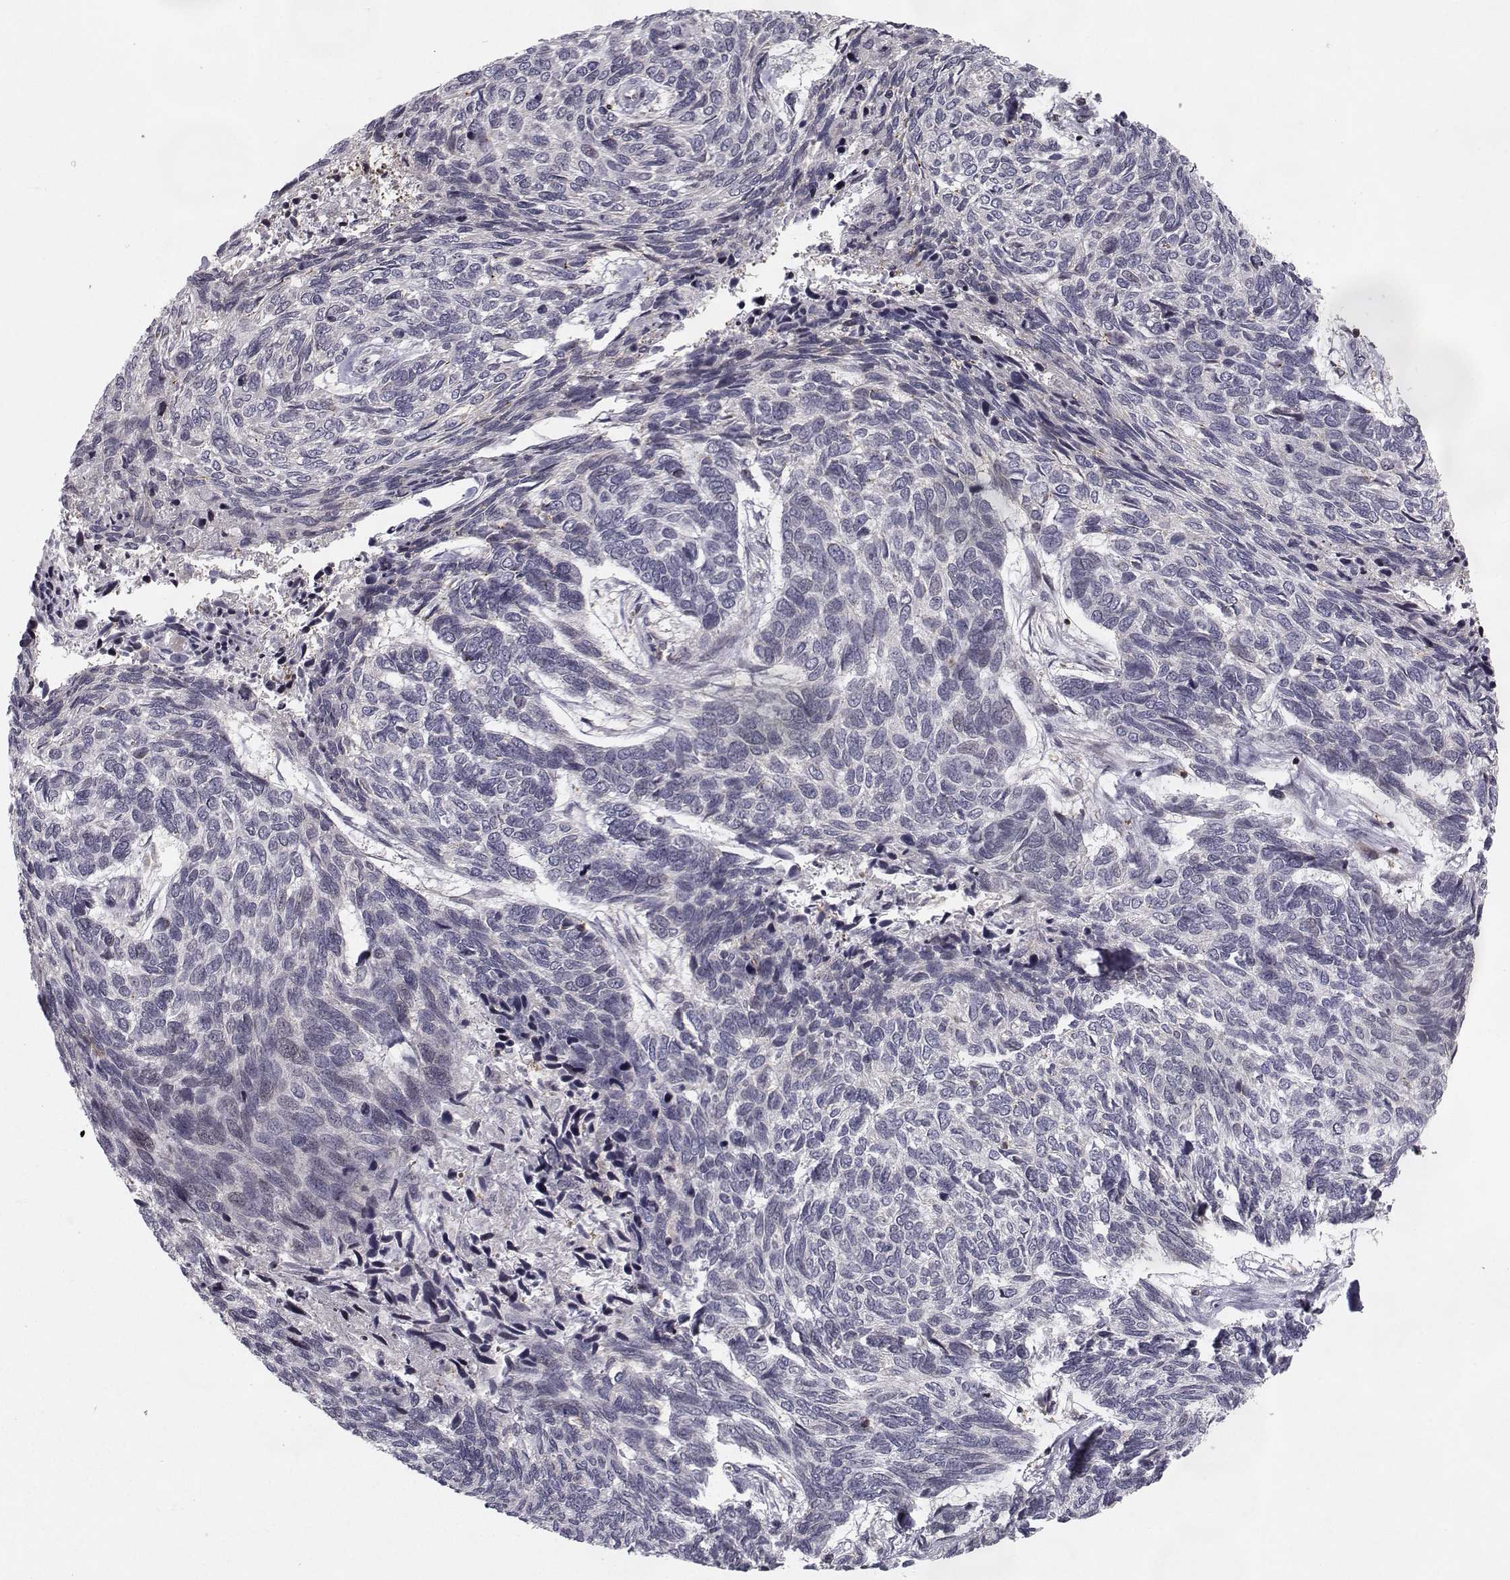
{"staining": {"intensity": "negative", "quantity": "none", "location": "none"}, "tissue": "skin cancer", "cell_type": "Tumor cells", "image_type": "cancer", "snomed": [{"axis": "morphology", "description": "Basal cell carcinoma"}, {"axis": "topography", "description": "Skin"}], "caption": "Human skin cancer (basal cell carcinoma) stained for a protein using IHC displays no positivity in tumor cells.", "gene": "PCP4L1", "patient": {"sex": "female", "age": 65}}